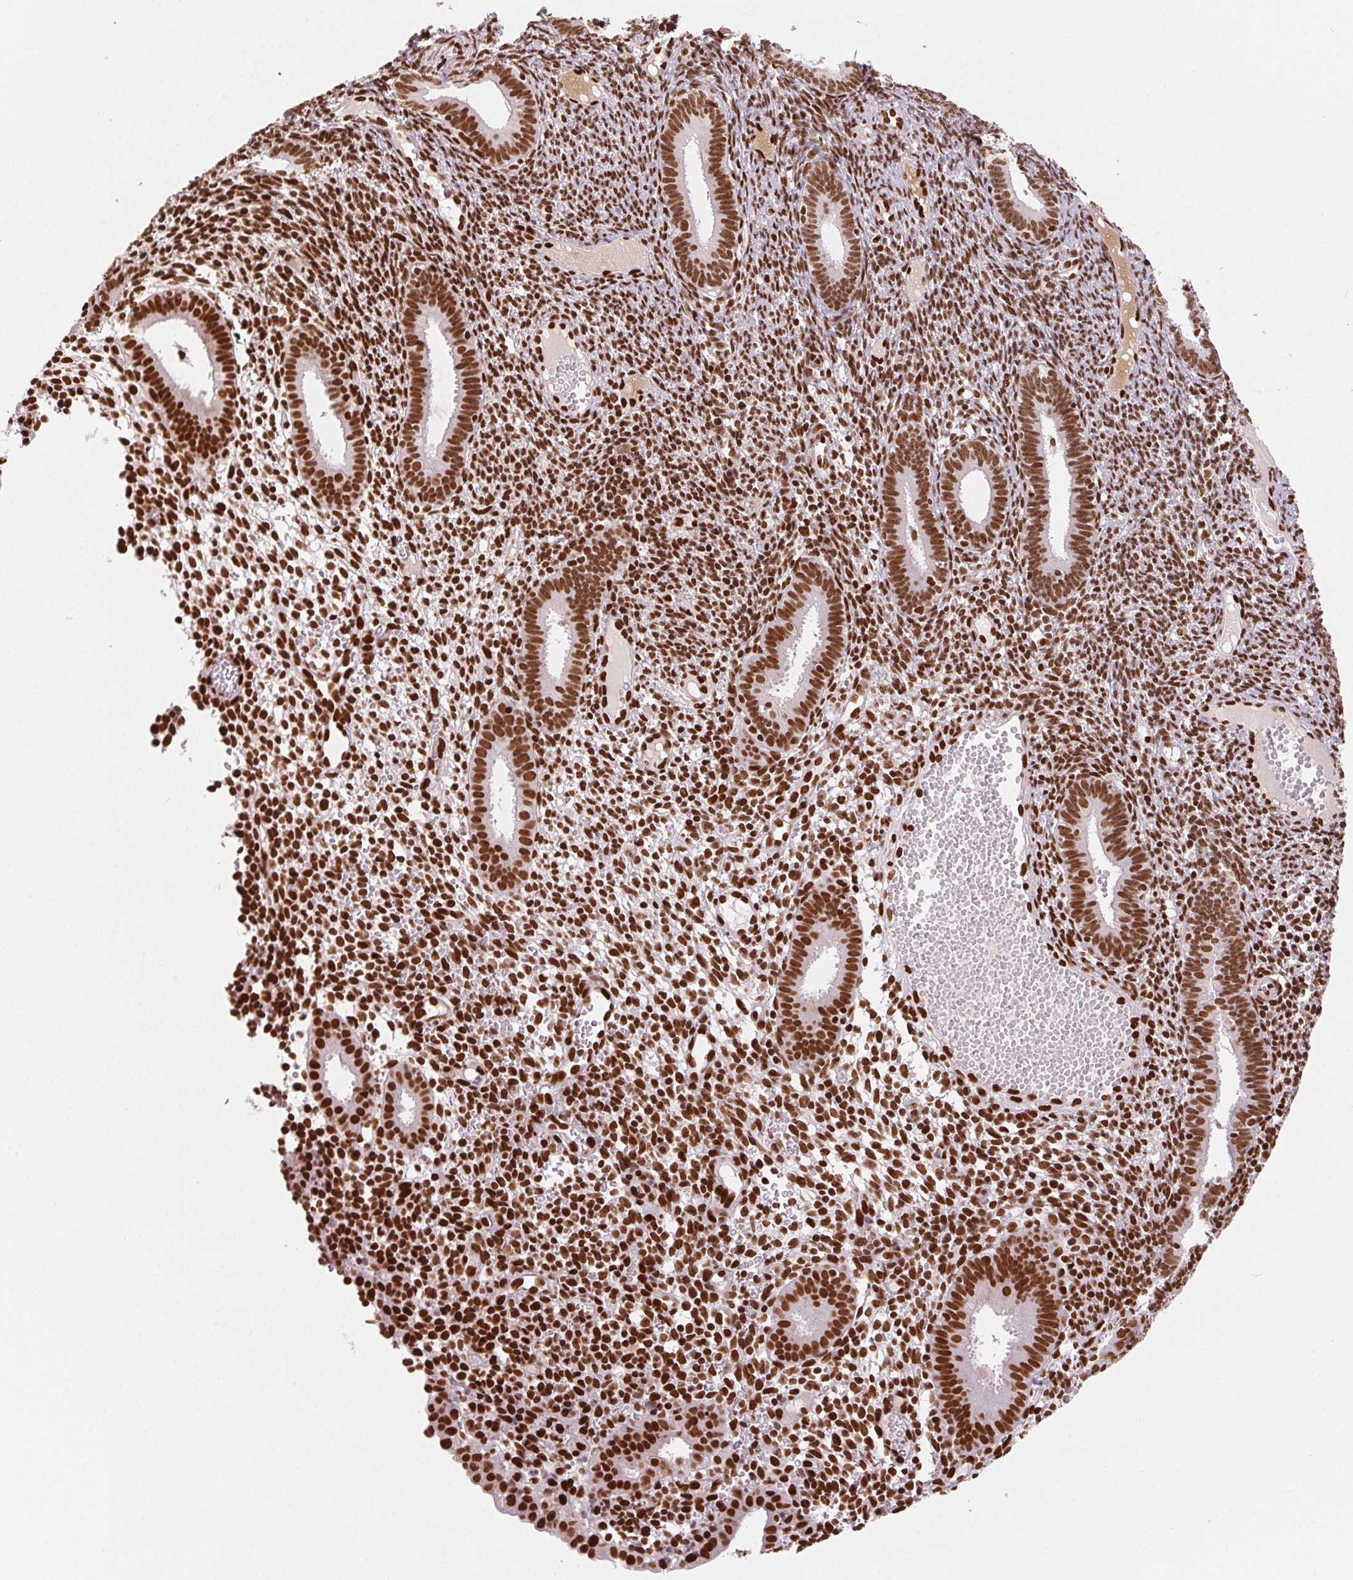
{"staining": {"intensity": "strong", "quantity": "25%-75%", "location": "nuclear"}, "tissue": "endometrium", "cell_type": "Cells in endometrial stroma", "image_type": "normal", "snomed": [{"axis": "morphology", "description": "Normal tissue, NOS"}, {"axis": "topography", "description": "Endometrium"}], "caption": "Cells in endometrial stroma exhibit strong nuclear staining in about 25%-75% of cells in unremarkable endometrium. (DAB (3,3'-diaminobenzidine) IHC, brown staining for protein, blue staining for nuclei).", "gene": "ZNF80", "patient": {"sex": "female", "age": 41}}